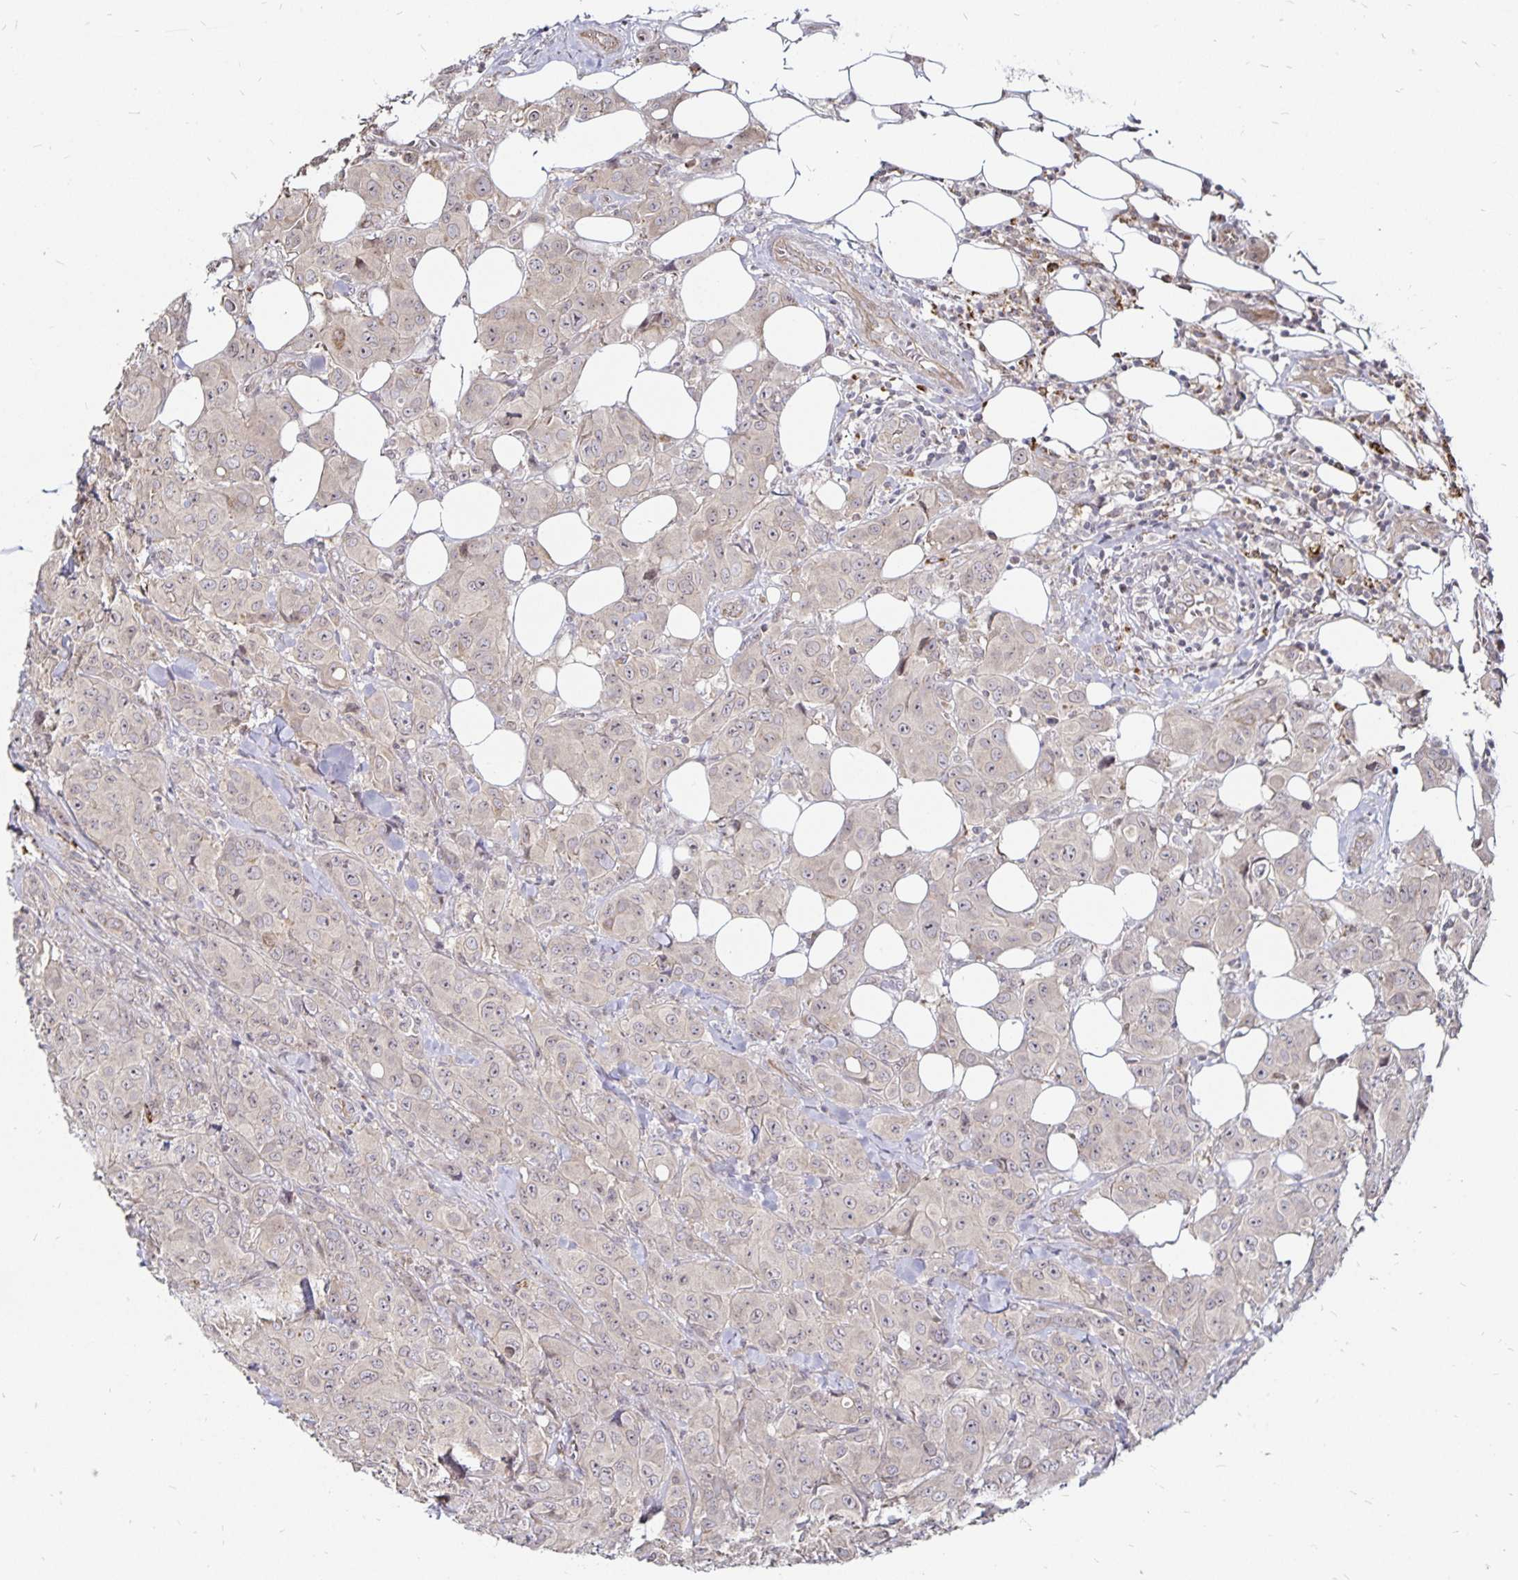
{"staining": {"intensity": "negative", "quantity": "none", "location": "none"}, "tissue": "breast cancer", "cell_type": "Tumor cells", "image_type": "cancer", "snomed": [{"axis": "morphology", "description": "Normal tissue, NOS"}, {"axis": "morphology", "description": "Duct carcinoma"}, {"axis": "topography", "description": "Breast"}], "caption": "The histopathology image shows no staining of tumor cells in infiltrating ductal carcinoma (breast).", "gene": "CYP27A1", "patient": {"sex": "female", "age": 43}}